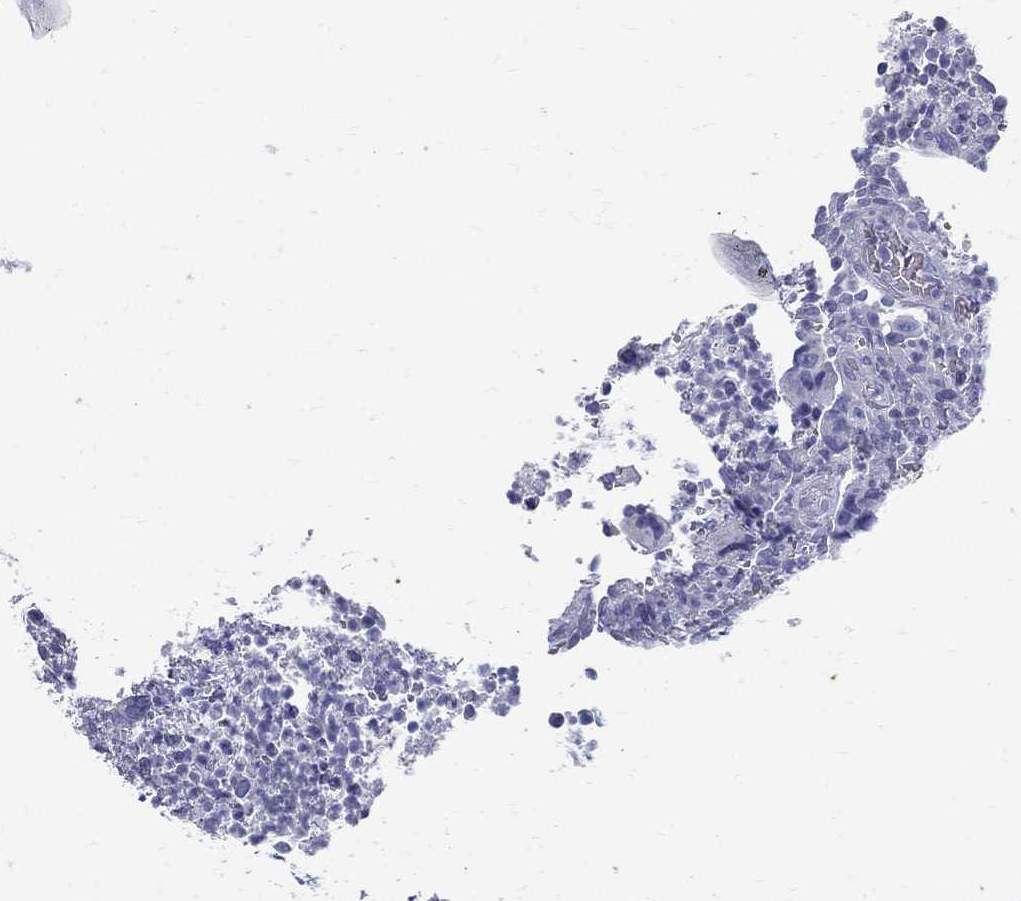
{"staining": {"intensity": "negative", "quantity": "none", "location": "none"}, "tissue": "colorectal cancer", "cell_type": "Tumor cells", "image_type": "cancer", "snomed": [{"axis": "morphology", "description": "Adenocarcinoma, NOS"}, {"axis": "topography", "description": "Colon"}], "caption": "This micrograph is of colorectal cancer (adenocarcinoma) stained with immunohistochemistry (IHC) to label a protein in brown with the nuclei are counter-stained blue. There is no expression in tumor cells. (Immunohistochemistry (ihc), brightfield microscopy, high magnification).", "gene": "ETNPPL", "patient": {"sex": "female", "age": 56}}